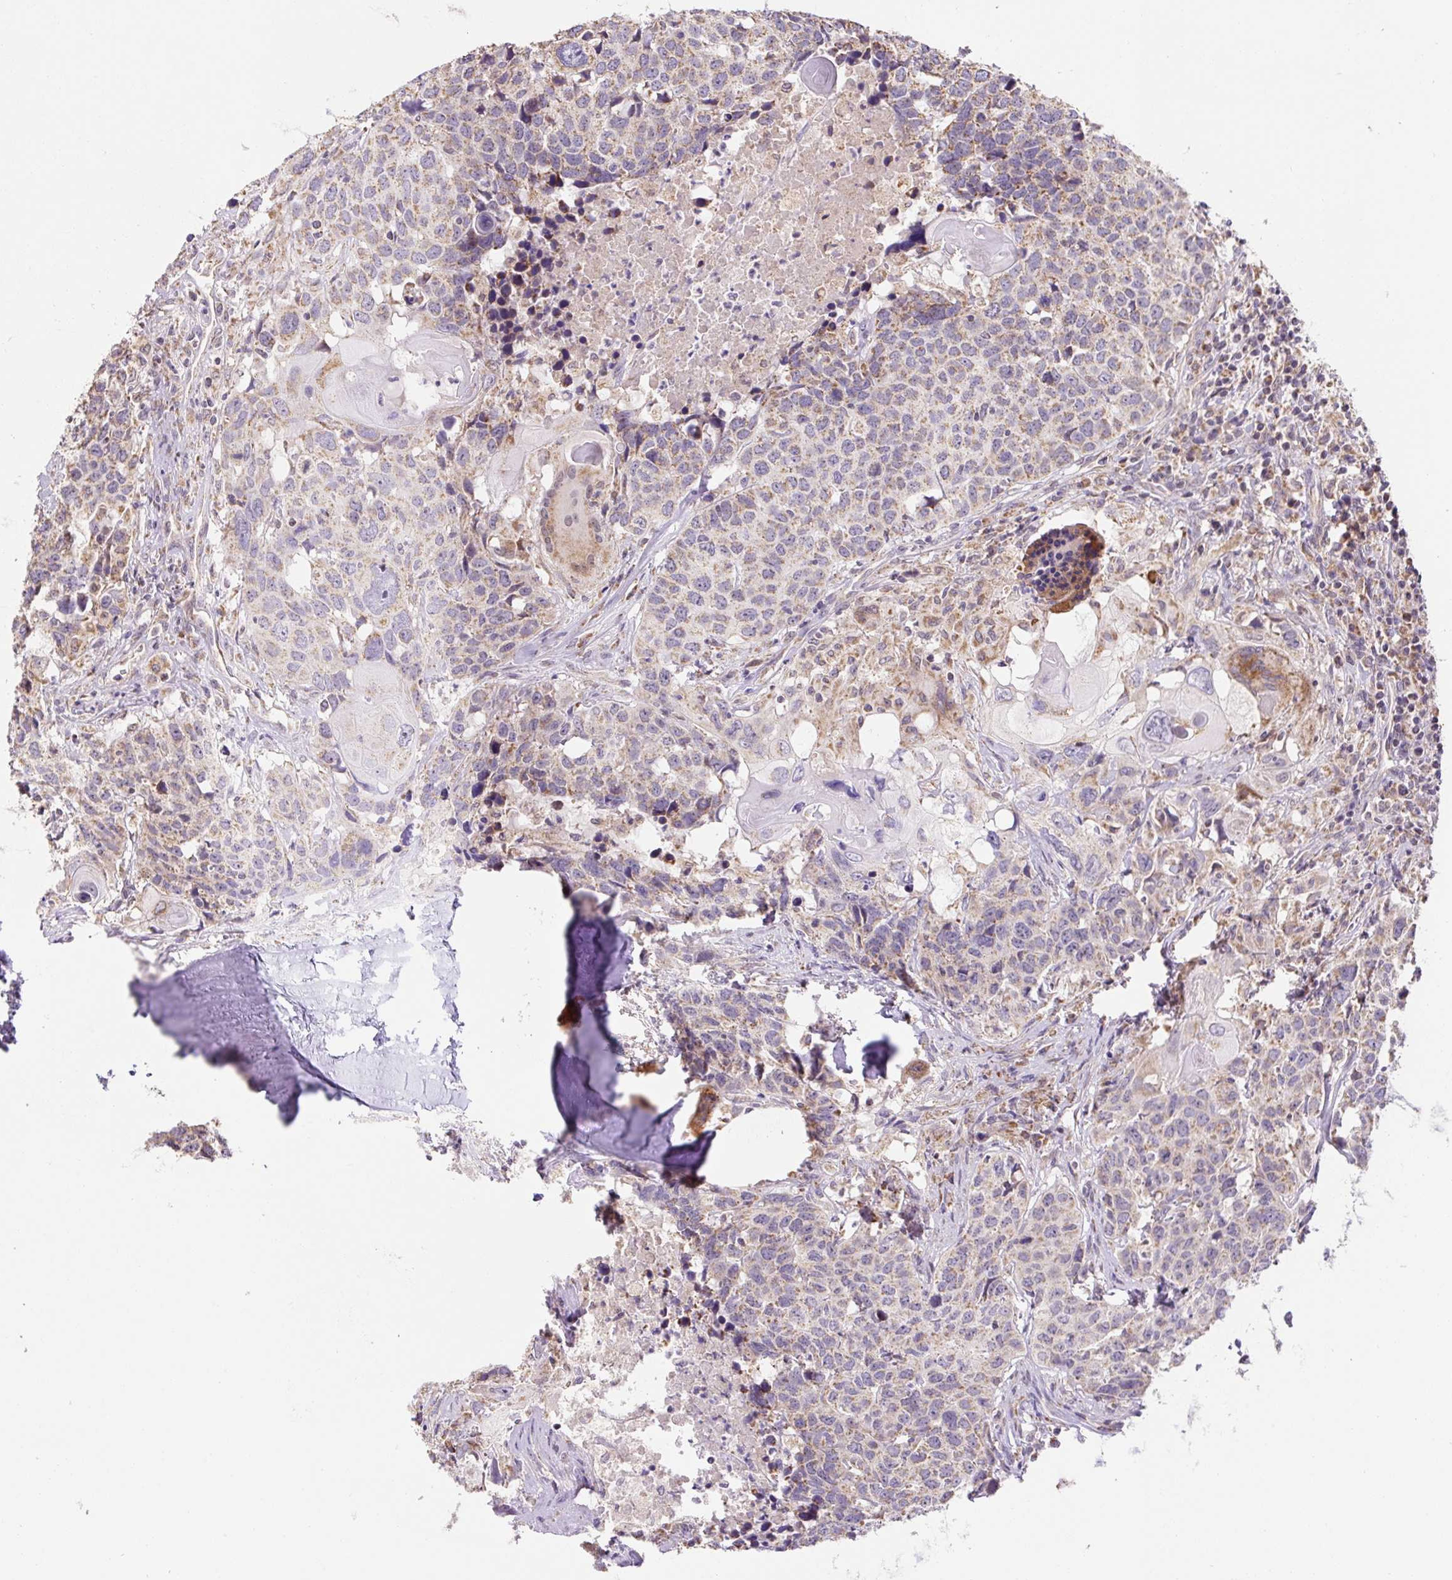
{"staining": {"intensity": "moderate", "quantity": ">75%", "location": "cytoplasmic/membranous"}, "tissue": "head and neck cancer", "cell_type": "Tumor cells", "image_type": "cancer", "snomed": [{"axis": "morphology", "description": "Normal tissue, NOS"}, {"axis": "morphology", "description": "Squamous cell carcinoma, NOS"}, {"axis": "topography", "description": "Skeletal muscle"}, {"axis": "topography", "description": "Vascular tissue"}, {"axis": "topography", "description": "Peripheral nerve tissue"}, {"axis": "topography", "description": "Head-Neck"}], "caption": "Head and neck cancer (squamous cell carcinoma) was stained to show a protein in brown. There is medium levels of moderate cytoplasmic/membranous staining in approximately >75% of tumor cells. The protein is shown in brown color, while the nuclei are stained blue.", "gene": "MFSD9", "patient": {"sex": "male", "age": 66}}